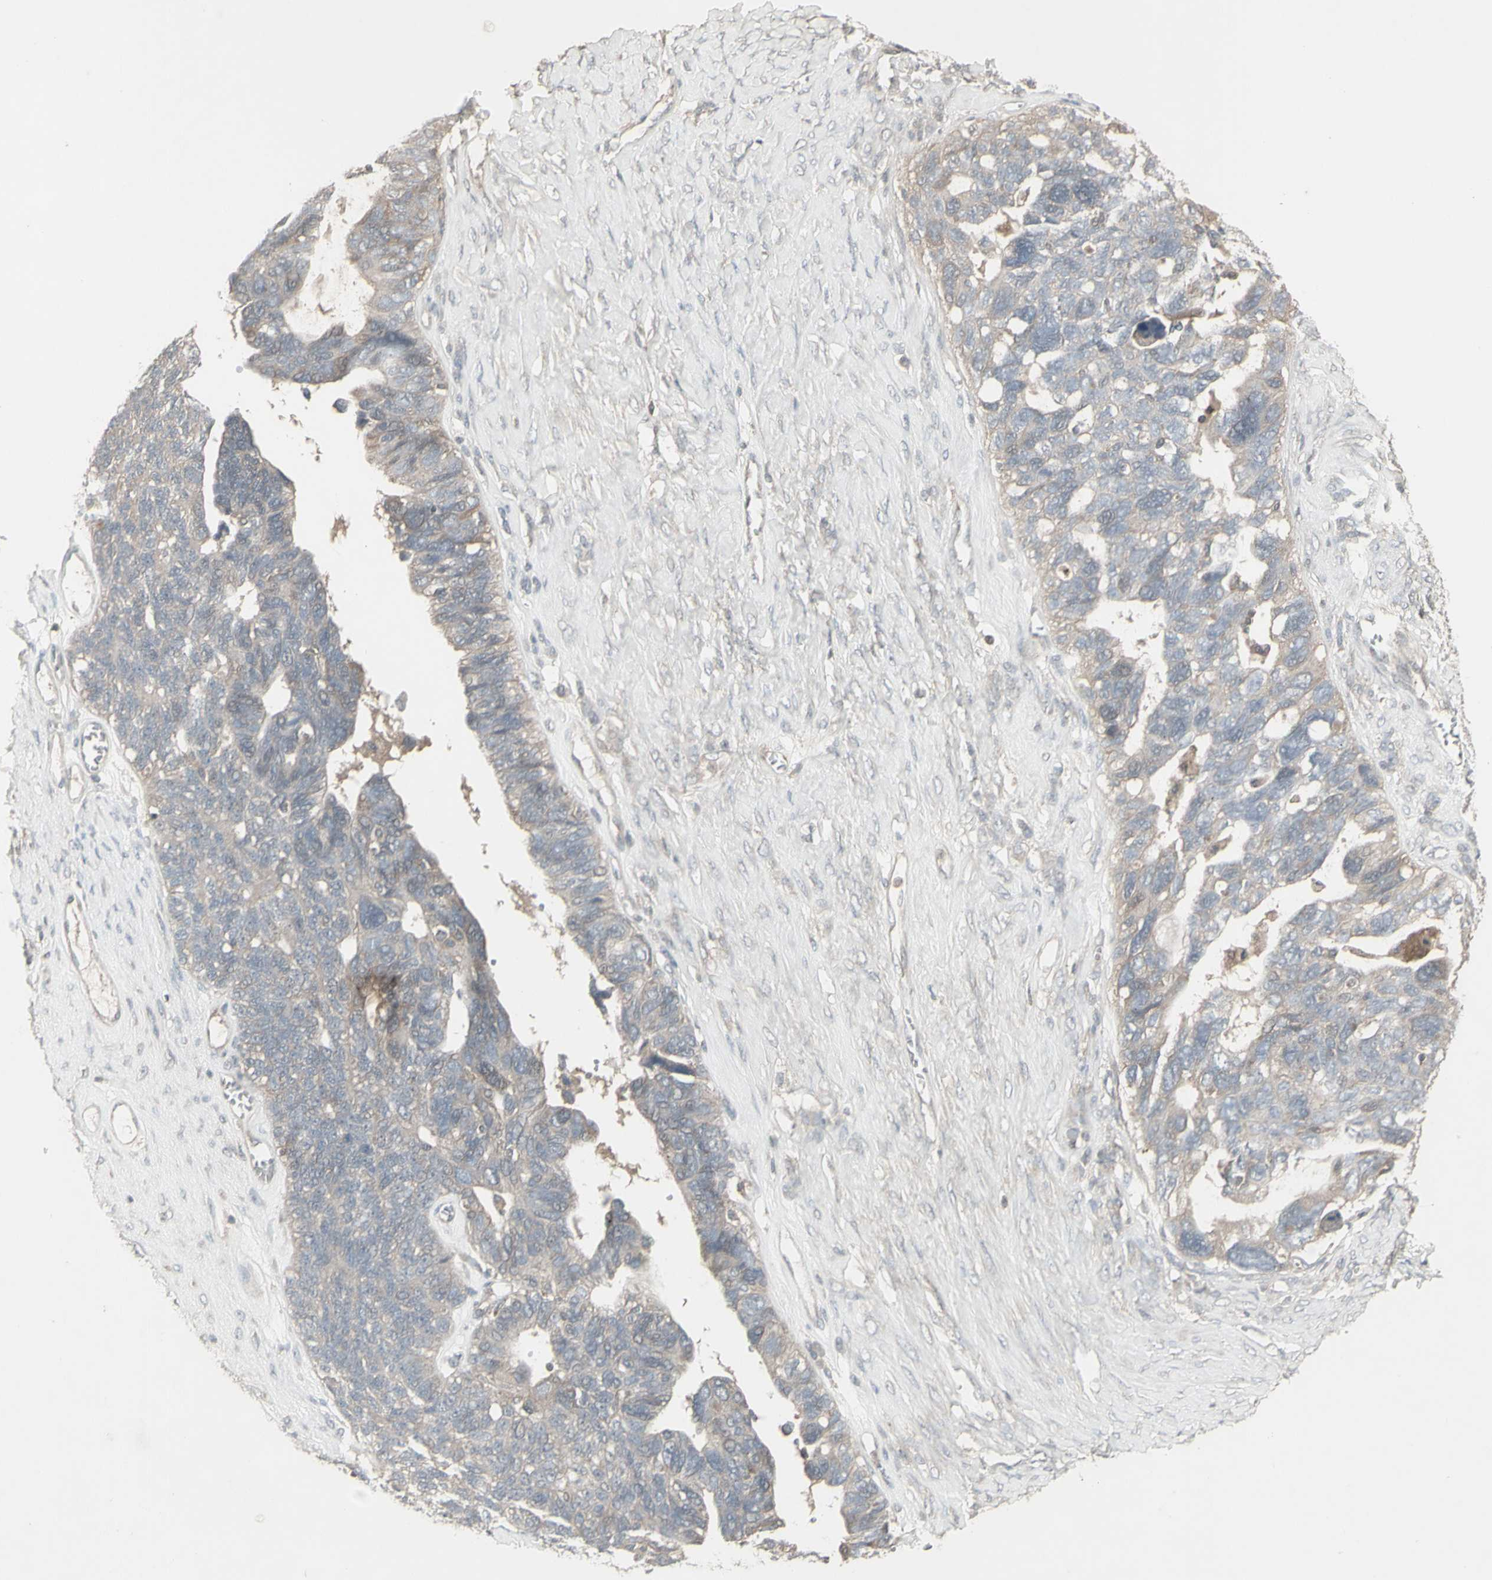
{"staining": {"intensity": "negative", "quantity": "none", "location": "none"}, "tissue": "ovarian cancer", "cell_type": "Tumor cells", "image_type": "cancer", "snomed": [{"axis": "morphology", "description": "Cystadenocarcinoma, serous, NOS"}, {"axis": "topography", "description": "Ovary"}], "caption": "Tumor cells show no significant expression in serous cystadenocarcinoma (ovarian).", "gene": "CSK", "patient": {"sex": "female", "age": 79}}